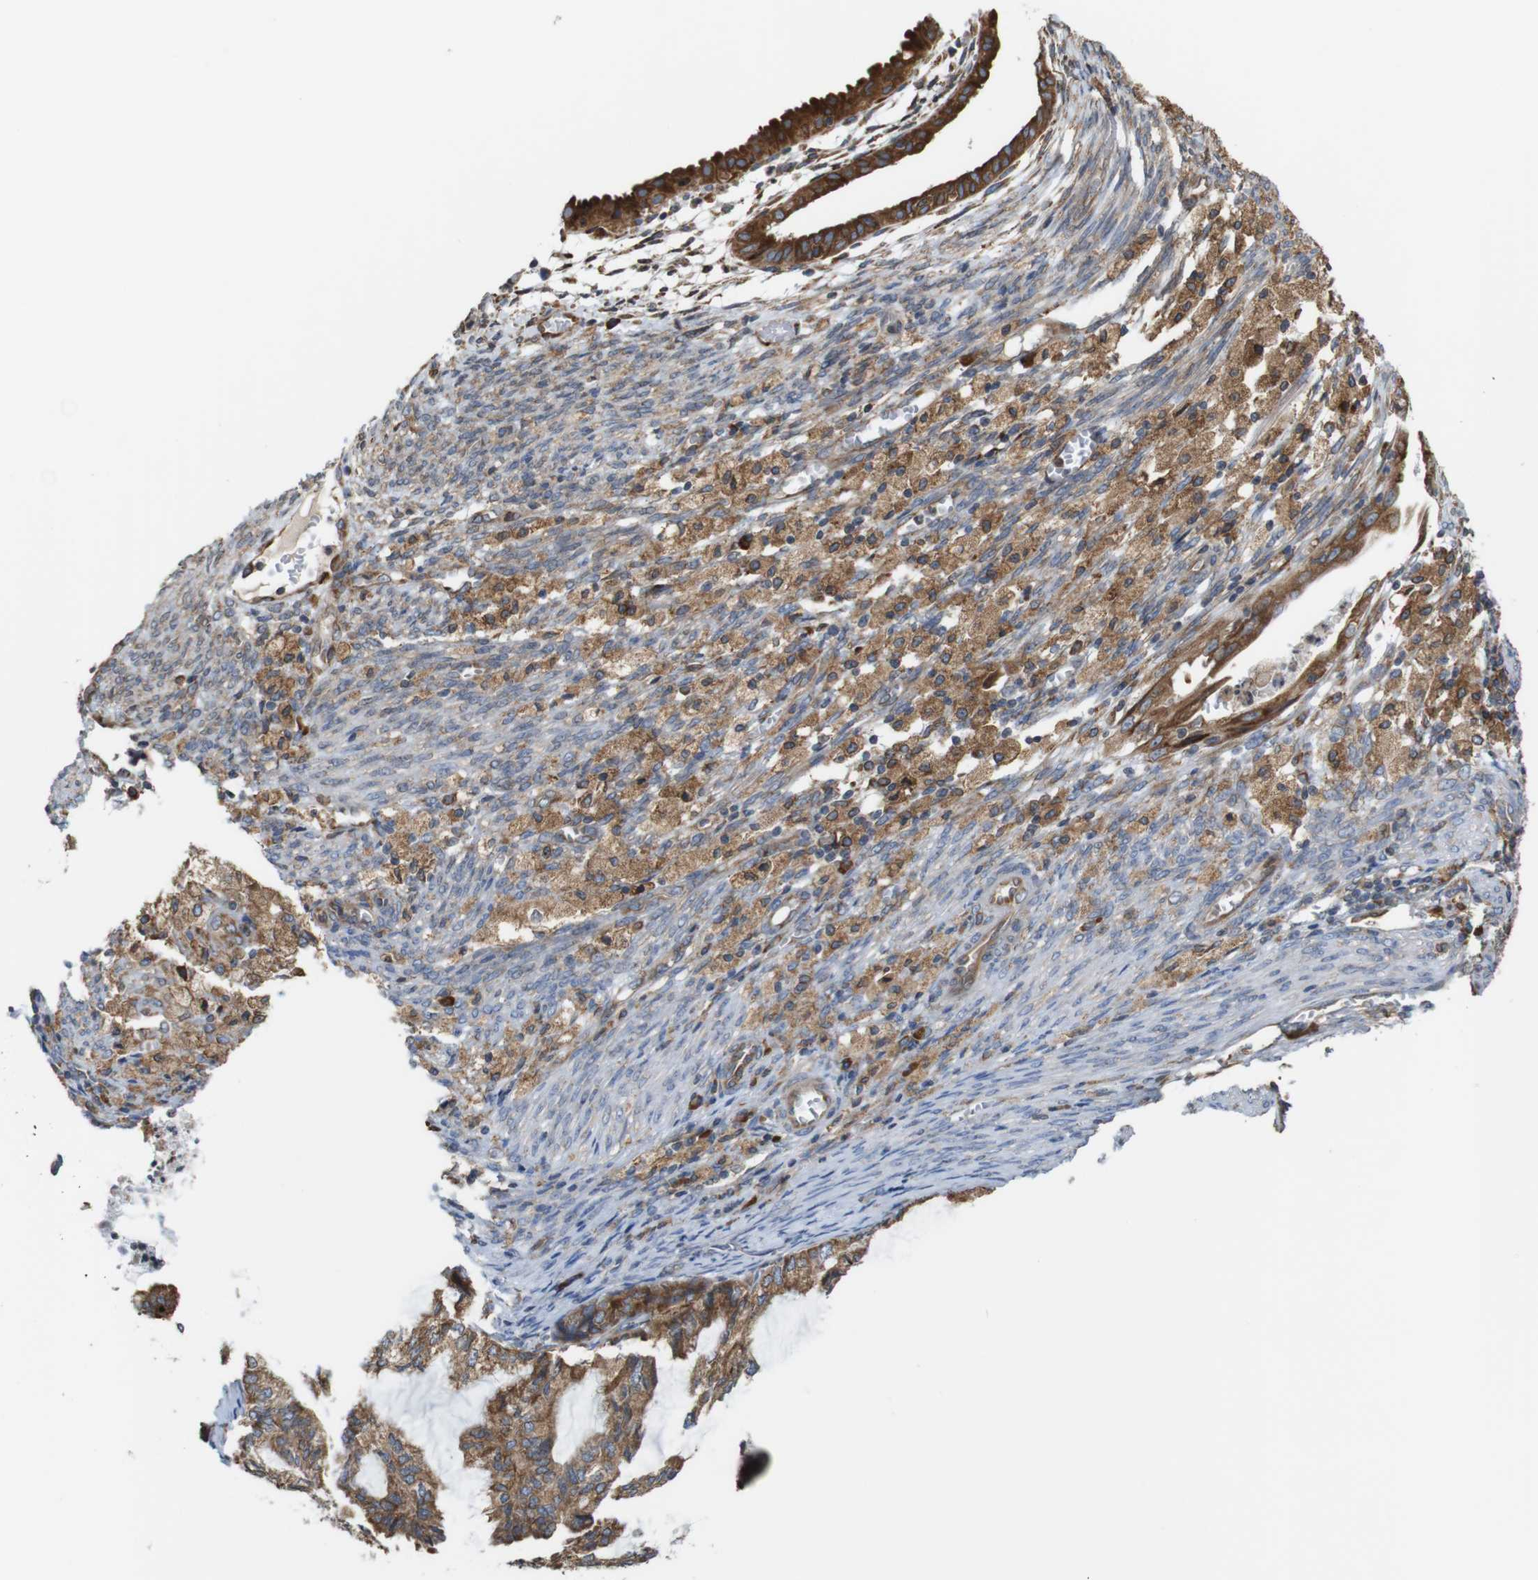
{"staining": {"intensity": "moderate", "quantity": ">75%", "location": "cytoplasmic/membranous"}, "tissue": "cervical cancer", "cell_type": "Tumor cells", "image_type": "cancer", "snomed": [{"axis": "morphology", "description": "Normal tissue, NOS"}, {"axis": "morphology", "description": "Adenocarcinoma, NOS"}, {"axis": "topography", "description": "Cervix"}, {"axis": "topography", "description": "Endometrium"}], "caption": "Approximately >75% of tumor cells in human cervical cancer exhibit moderate cytoplasmic/membranous protein expression as visualized by brown immunohistochemical staining.", "gene": "UGGT1", "patient": {"sex": "female", "age": 86}}